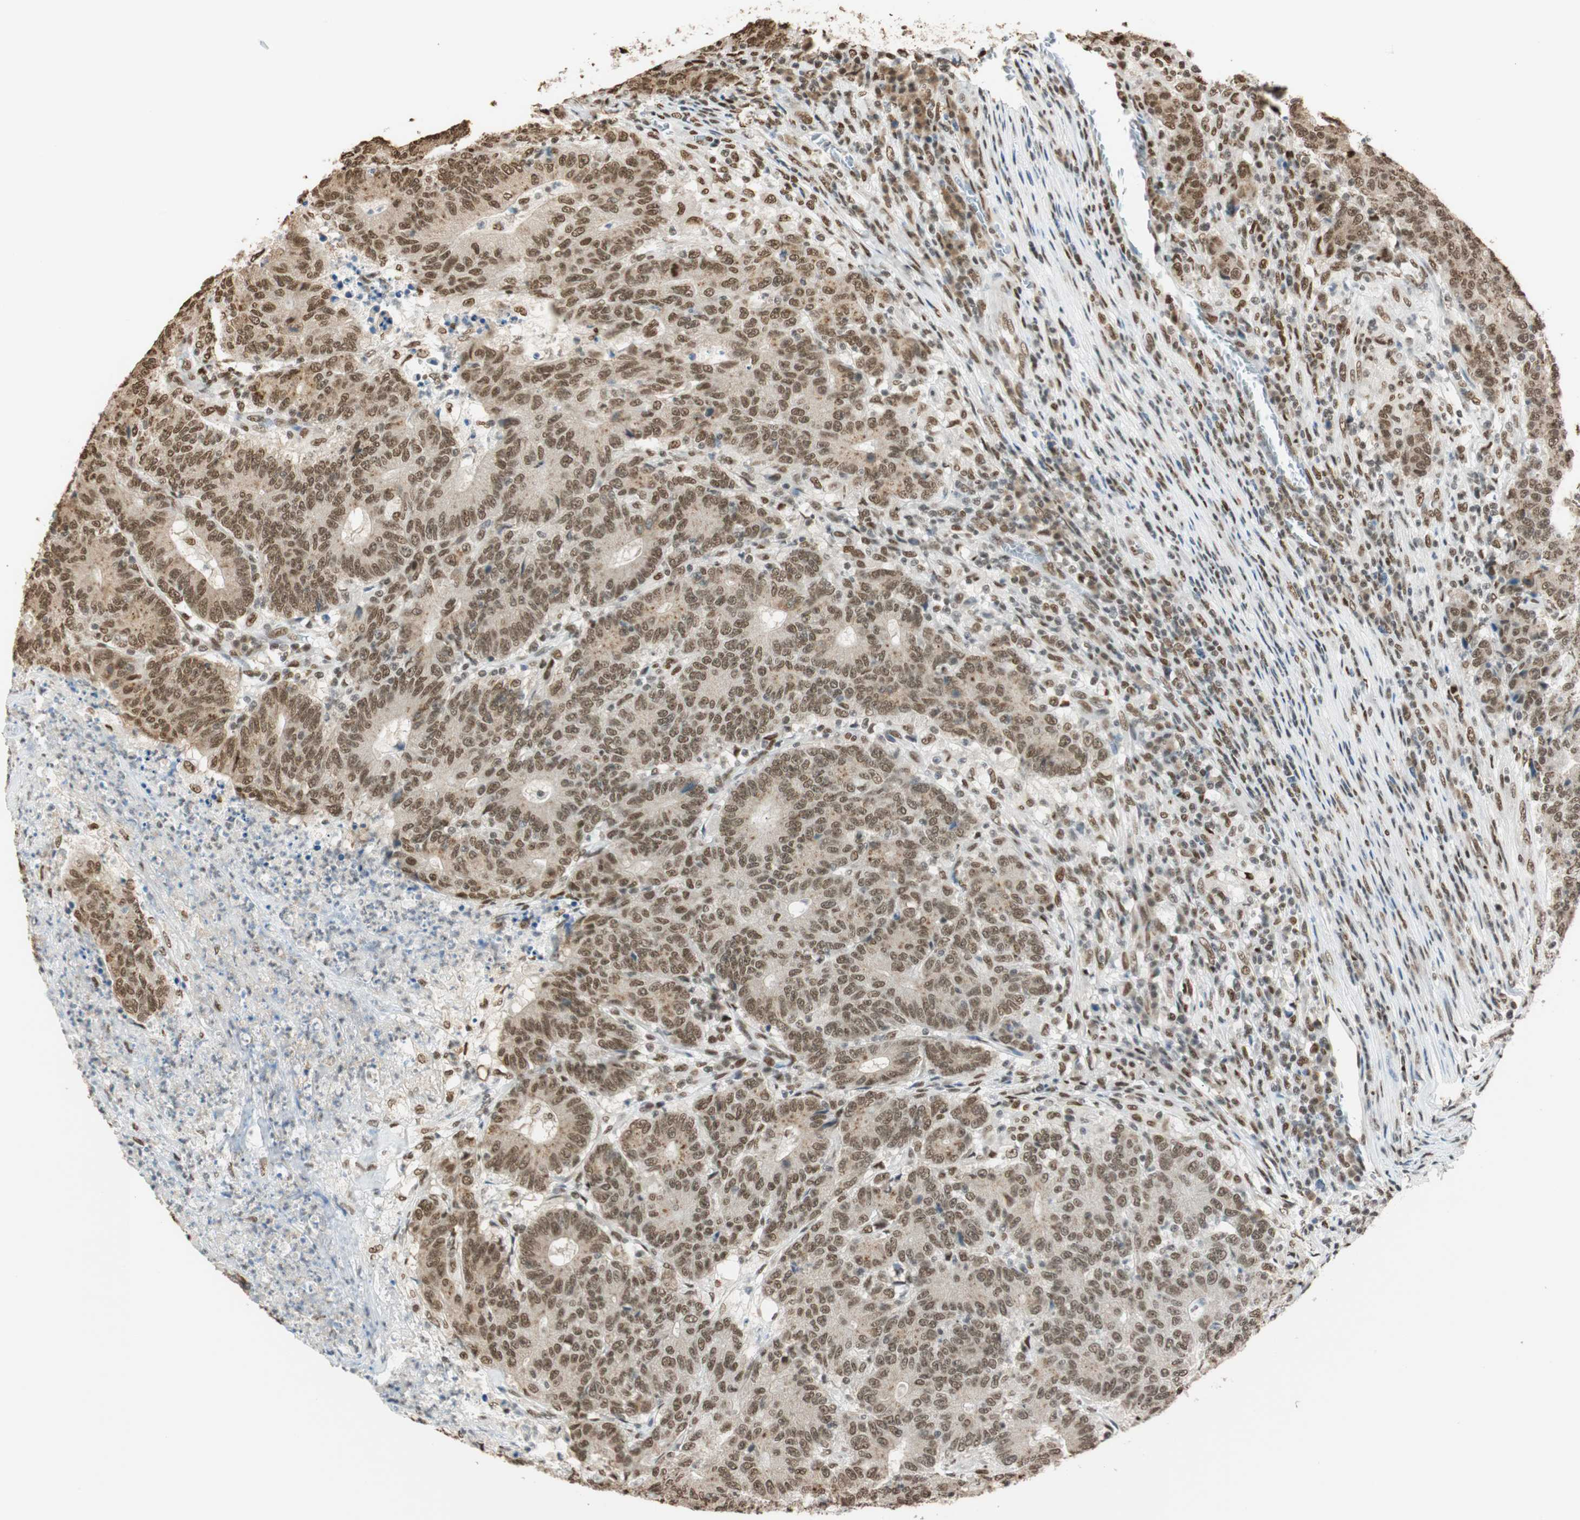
{"staining": {"intensity": "moderate", "quantity": ">75%", "location": "nuclear"}, "tissue": "colorectal cancer", "cell_type": "Tumor cells", "image_type": "cancer", "snomed": [{"axis": "morphology", "description": "Normal tissue, NOS"}, {"axis": "morphology", "description": "Adenocarcinoma, NOS"}, {"axis": "topography", "description": "Colon"}], "caption": "Immunohistochemical staining of human colorectal cancer exhibits medium levels of moderate nuclear protein positivity in approximately >75% of tumor cells.", "gene": "FANCG", "patient": {"sex": "female", "age": 75}}